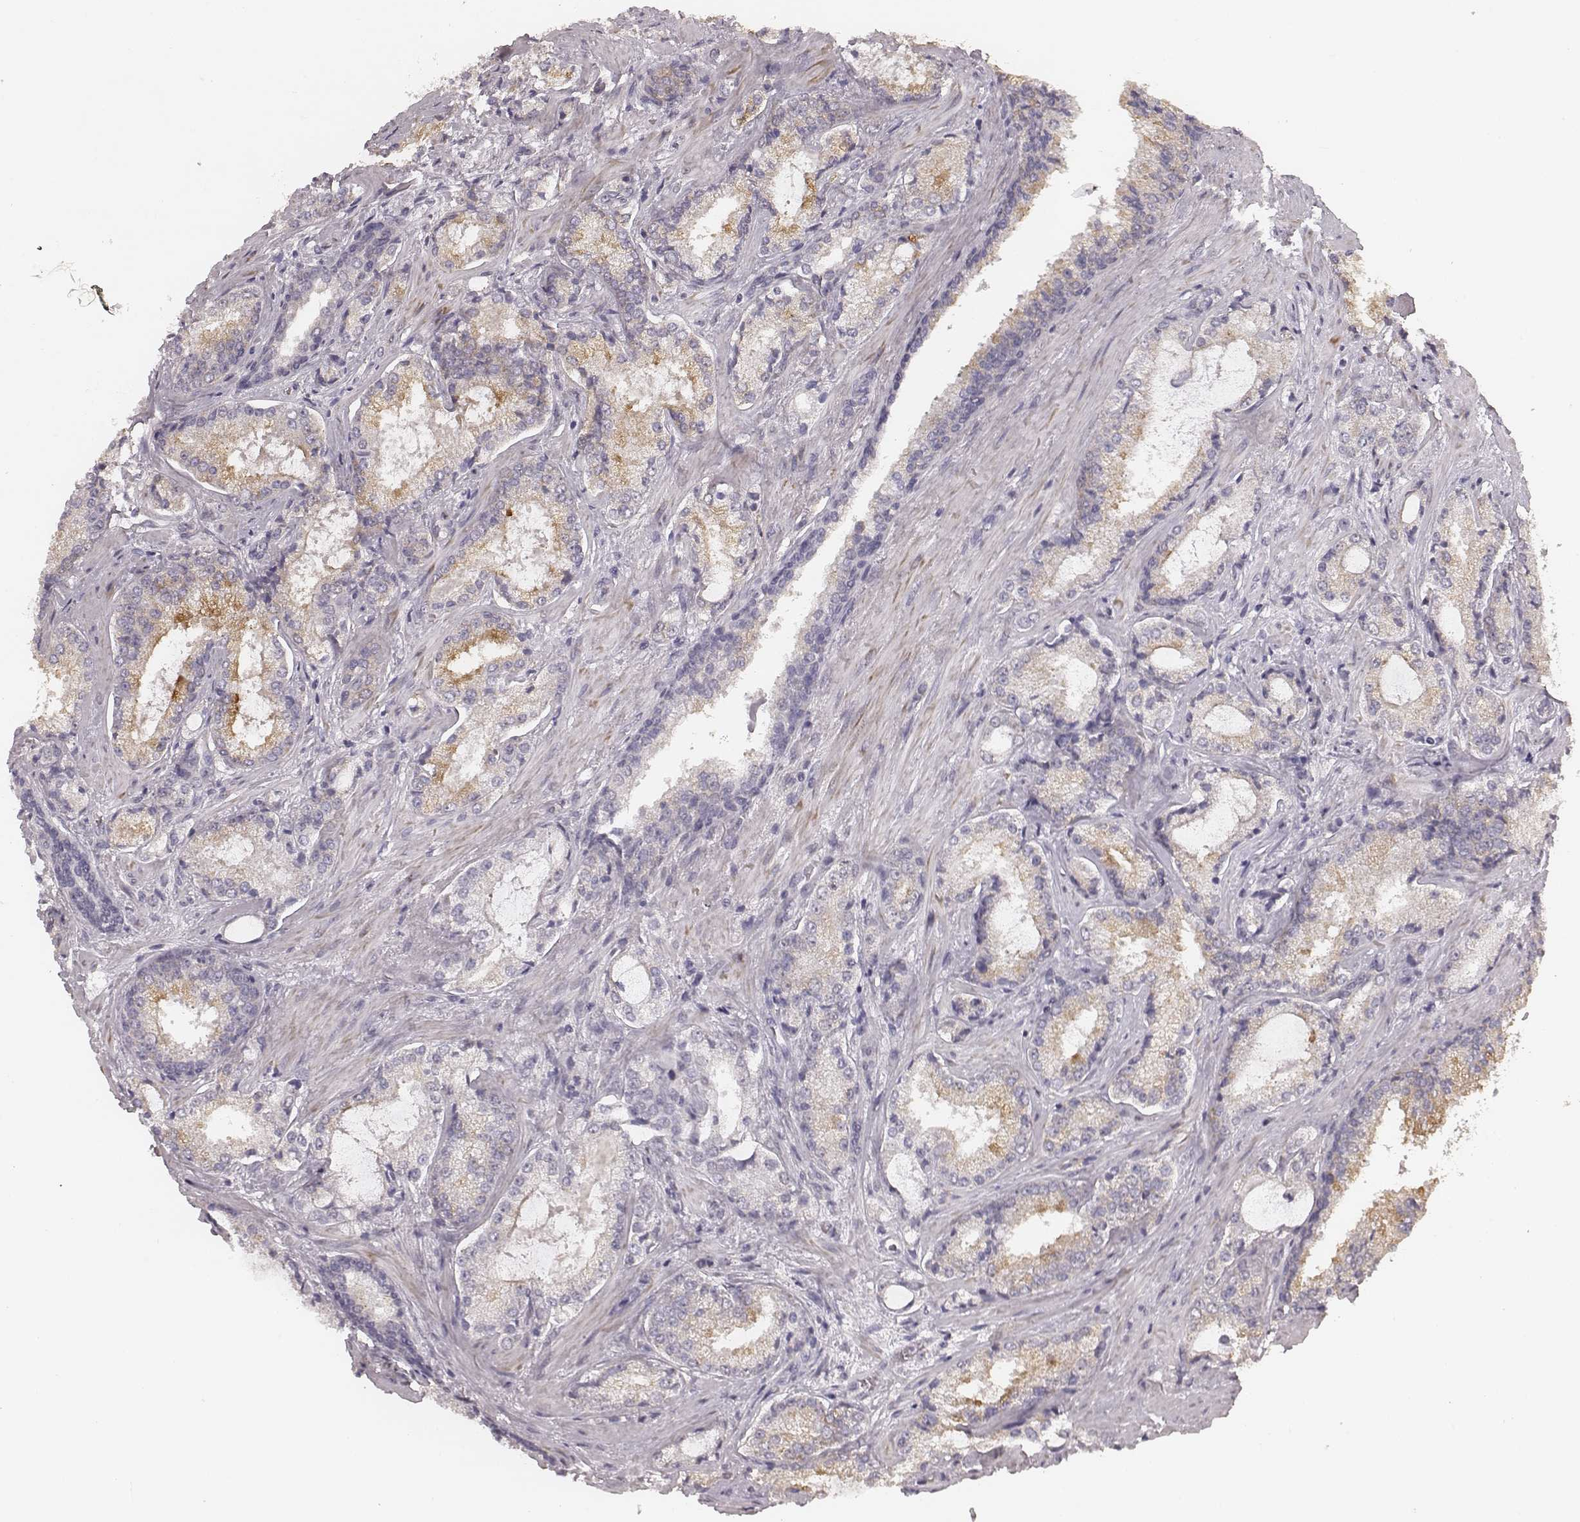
{"staining": {"intensity": "negative", "quantity": "none", "location": "none"}, "tissue": "prostate cancer", "cell_type": "Tumor cells", "image_type": "cancer", "snomed": [{"axis": "morphology", "description": "Adenocarcinoma, Low grade"}, {"axis": "topography", "description": "Prostate"}], "caption": "Tumor cells are negative for protein expression in human prostate cancer.", "gene": "SLC7A4", "patient": {"sex": "male", "age": 56}}